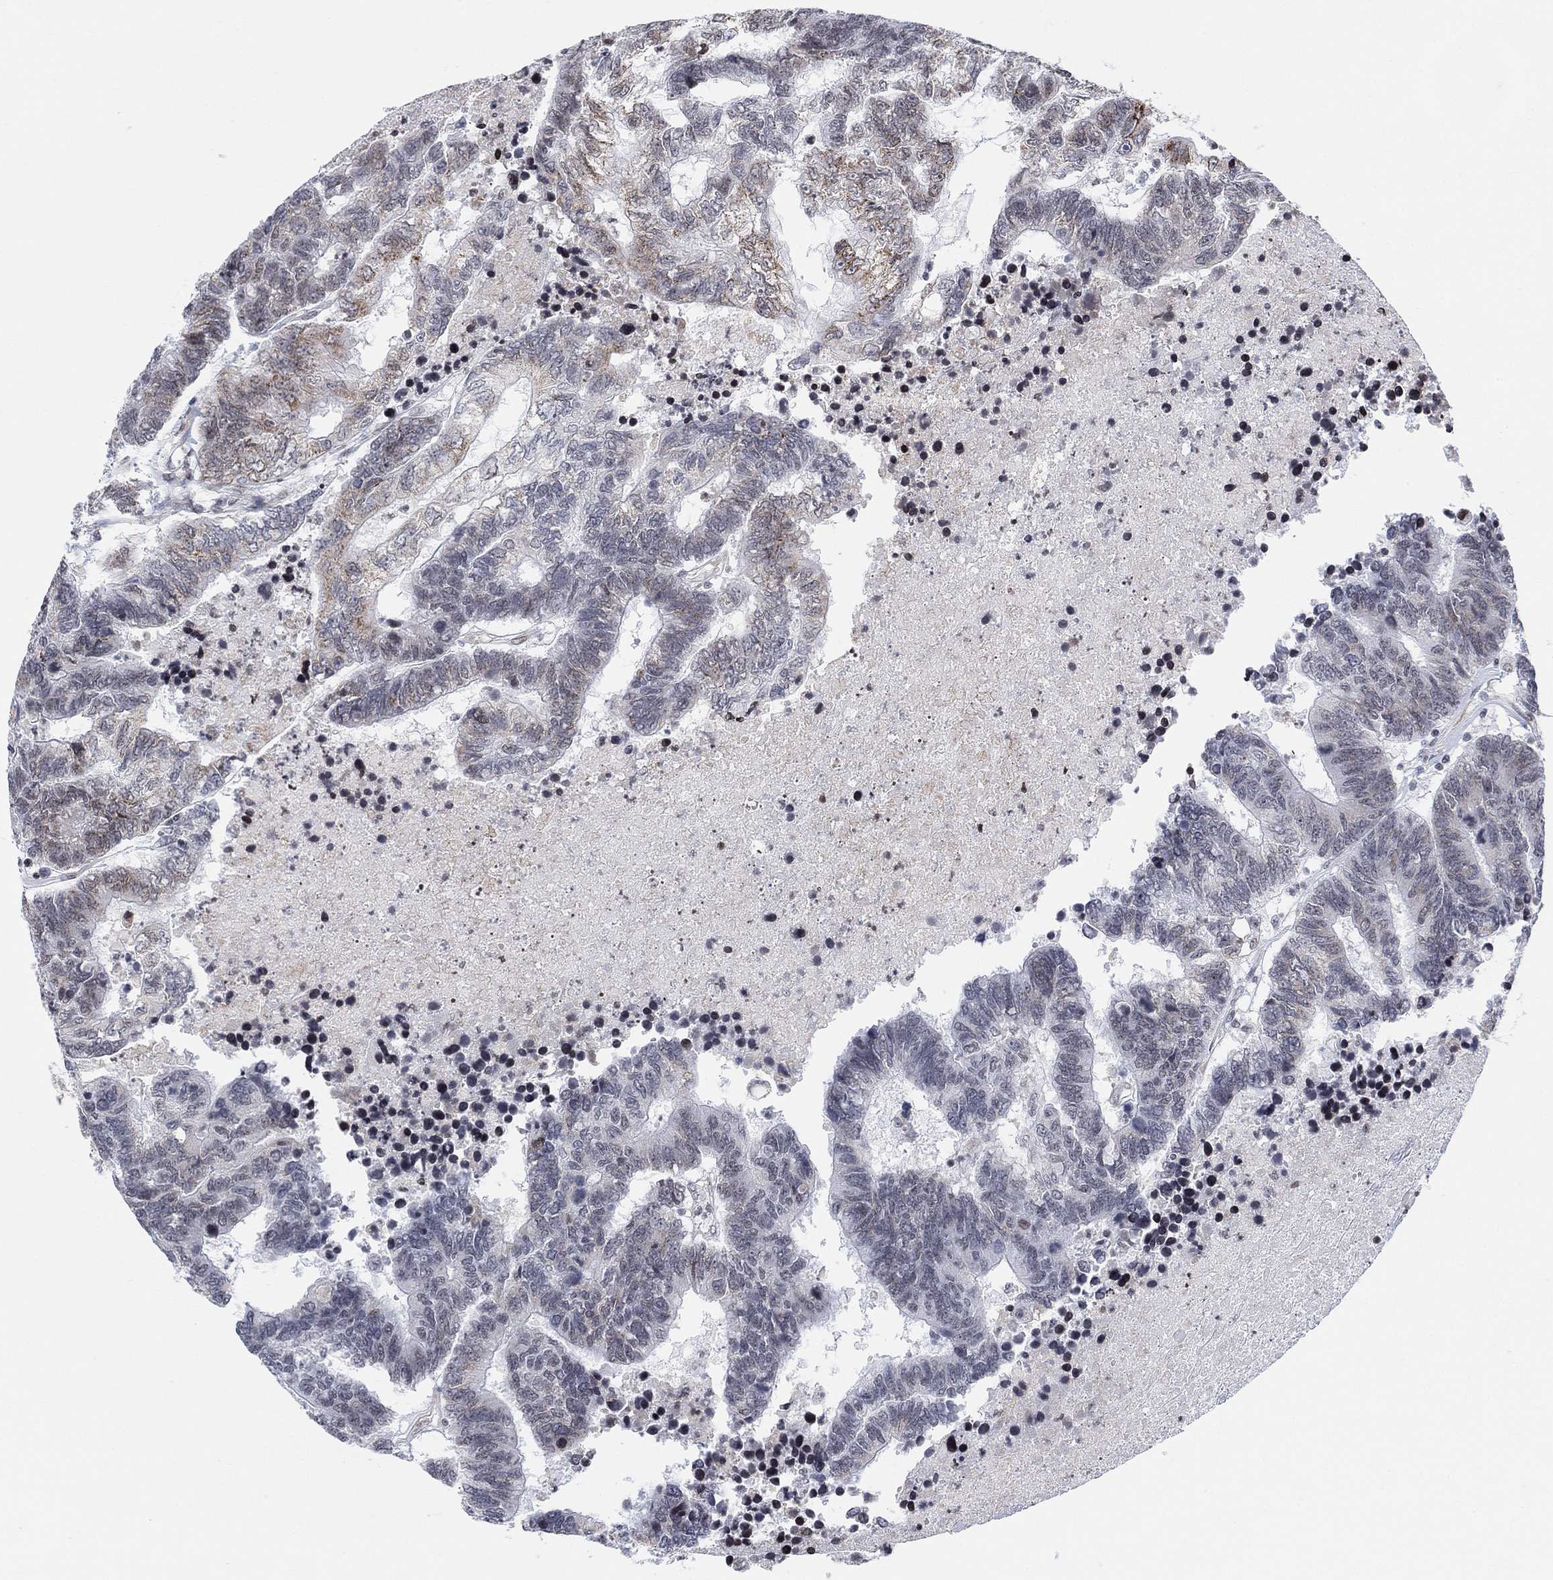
{"staining": {"intensity": "moderate", "quantity": "<25%", "location": "cytoplasmic/membranous"}, "tissue": "colorectal cancer", "cell_type": "Tumor cells", "image_type": "cancer", "snomed": [{"axis": "morphology", "description": "Adenocarcinoma, NOS"}, {"axis": "topography", "description": "Colon"}], "caption": "About <25% of tumor cells in colorectal cancer (adenocarcinoma) reveal moderate cytoplasmic/membranous protein staining as visualized by brown immunohistochemical staining.", "gene": "ABHD14A", "patient": {"sex": "female", "age": 48}}